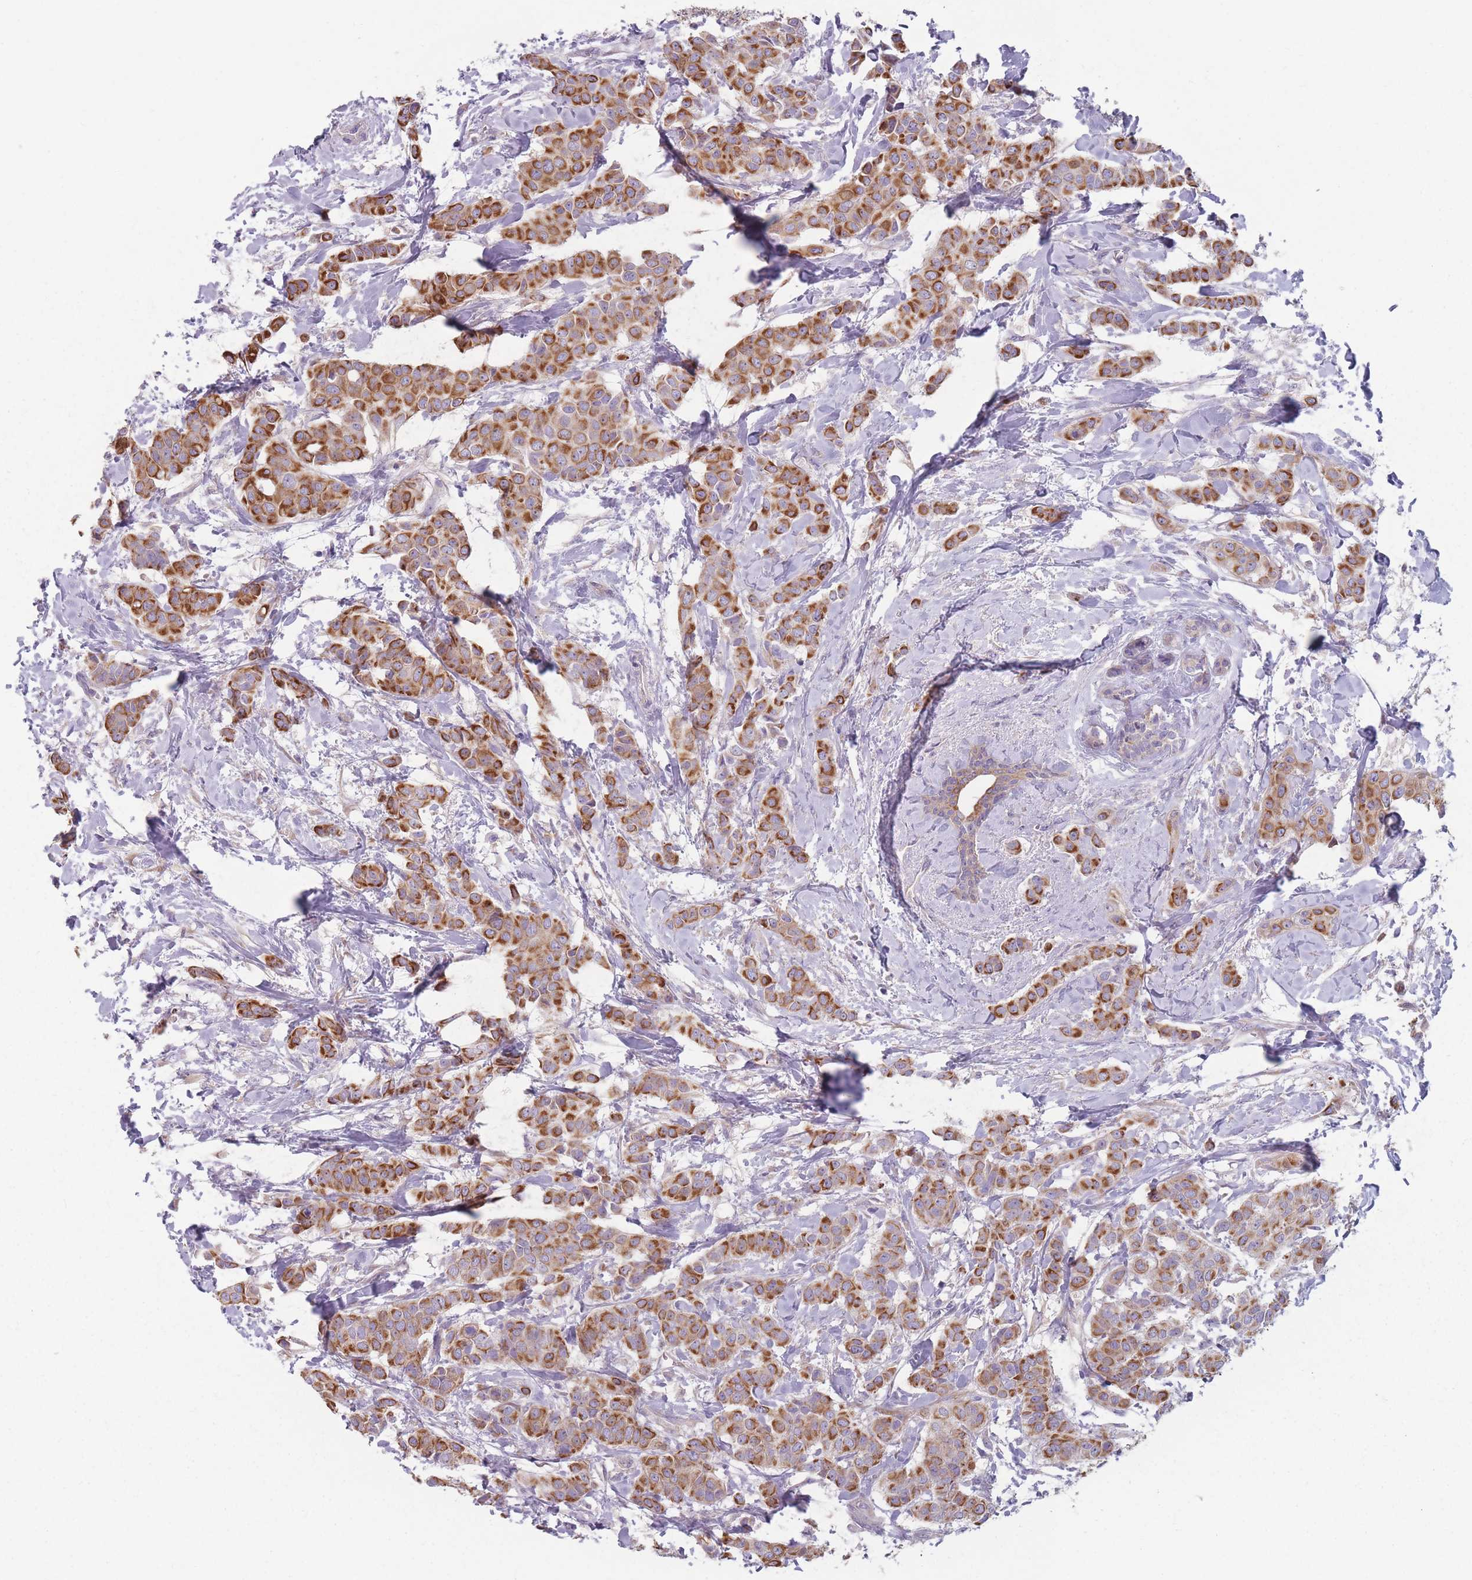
{"staining": {"intensity": "strong", "quantity": ">75%", "location": "cytoplasmic/membranous"}, "tissue": "breast cancer", "cell_type": "Tumor cells", "image_type": "cancer", "snomed": [{"axis": "morphology", "description": "Duct carcinoma"}, {"axis": "topography", "description": "Breast"}], "caption": "Protein analysis of breast infiltrating ductal carcinoma tissue displays strong cytoplasmic/membranous positivity in about >75% of tumor cells. (IHC, brightfield microscopy, high magnification).", "gene": "HSBP1L1", "patient": {"sex": "female", "age": 40}}